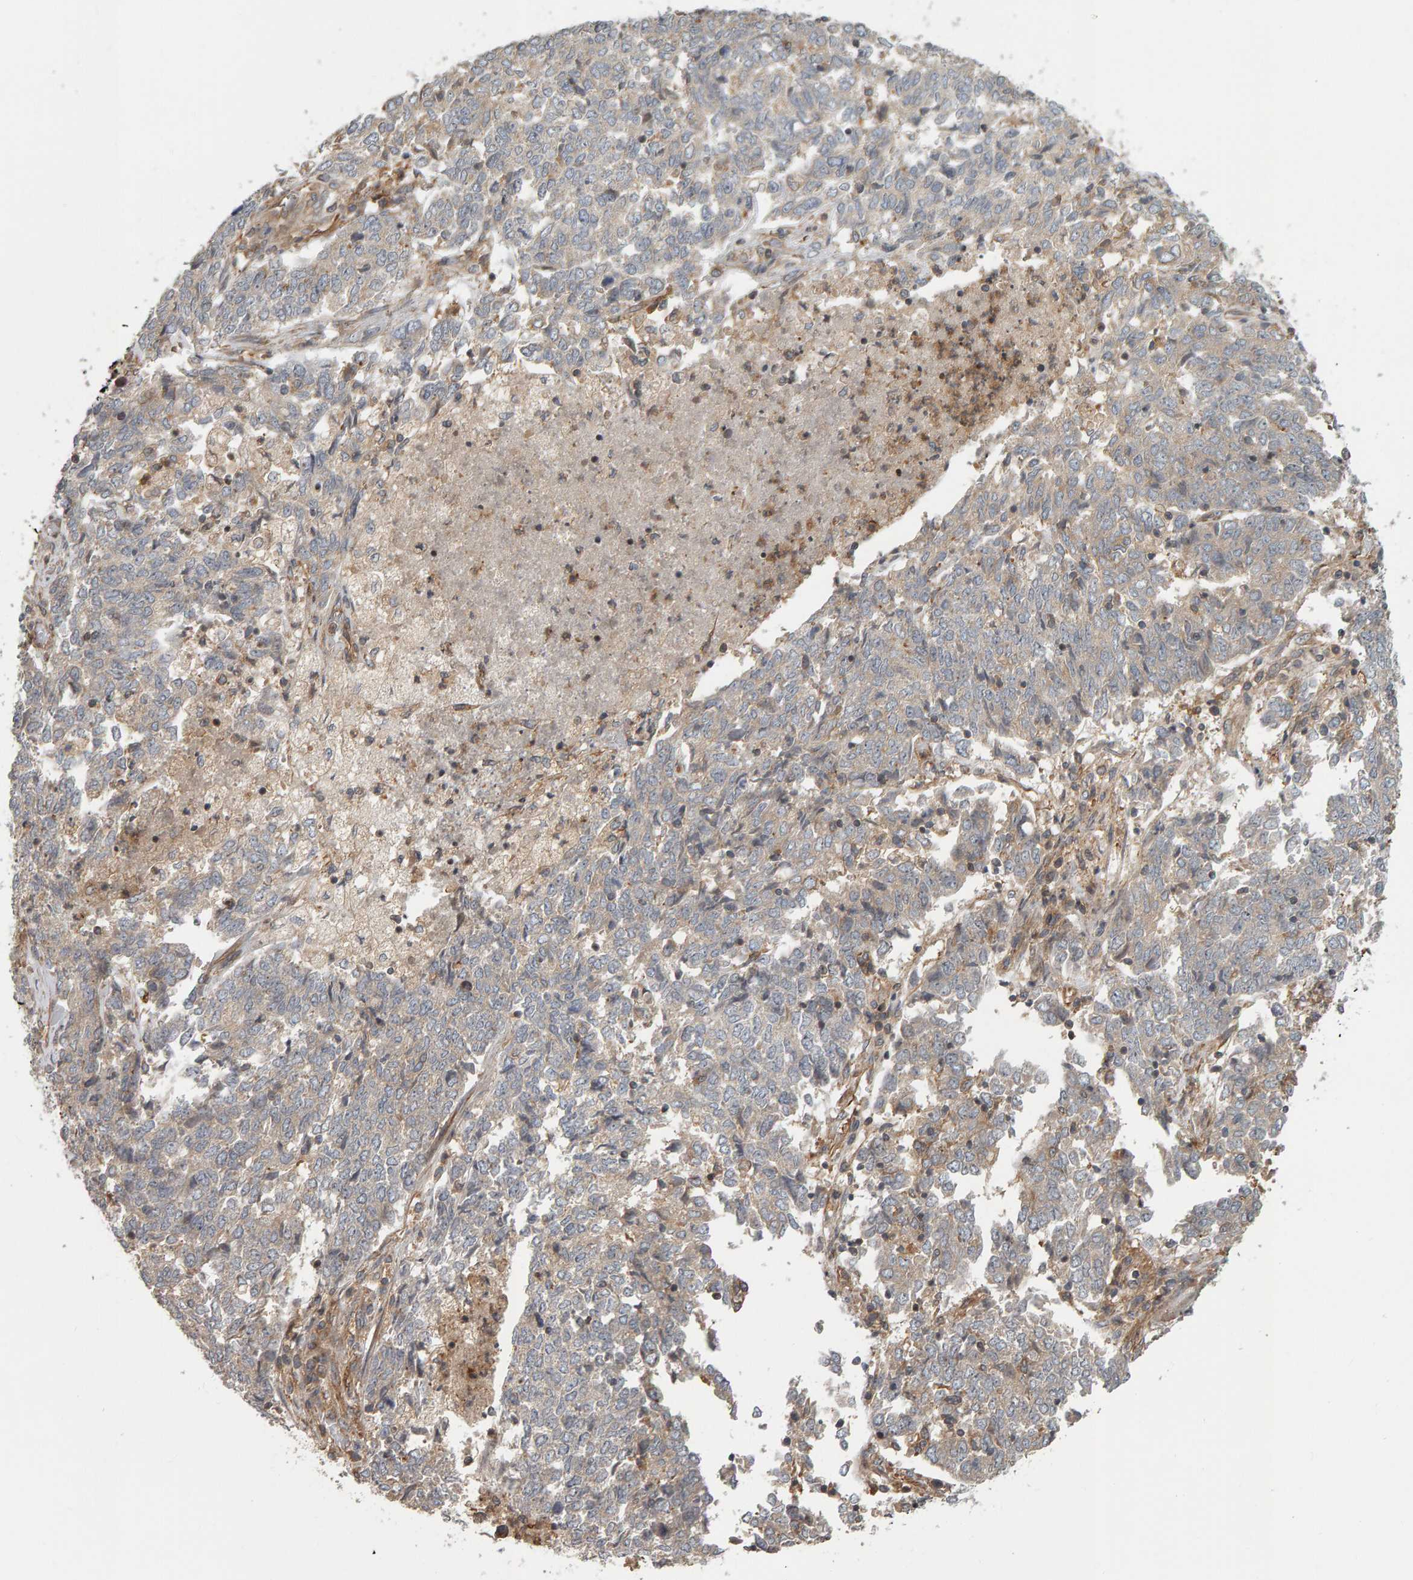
{"staining": {"intensity": "weak", "quantity": "25%-75%", "location": "cytoplasmic/membranous"}, "tissue": "endometrial cancer", "cell_type": "Tumor cells", "image_type": "cancer", "snomed": [{"axis": "morphology", "description": "Adenocarcinoma, NOS"}, {"axis": "topography", "description": "Endometrium"}], "caption": "Immunohistochemical staining of human adenocarcinoma (endometrial) shows low levels of weak cytoplasmic/membranous staining in about 25%-75% of tumor cells. Using DAB (3,3'-diaminobenzidine) (brown) and hematoxylin (blue) stains, captured at high magnification using brightfield microscopy.", "gene": "C9orf72", "patient": {"sex": "female", "age": 80}}